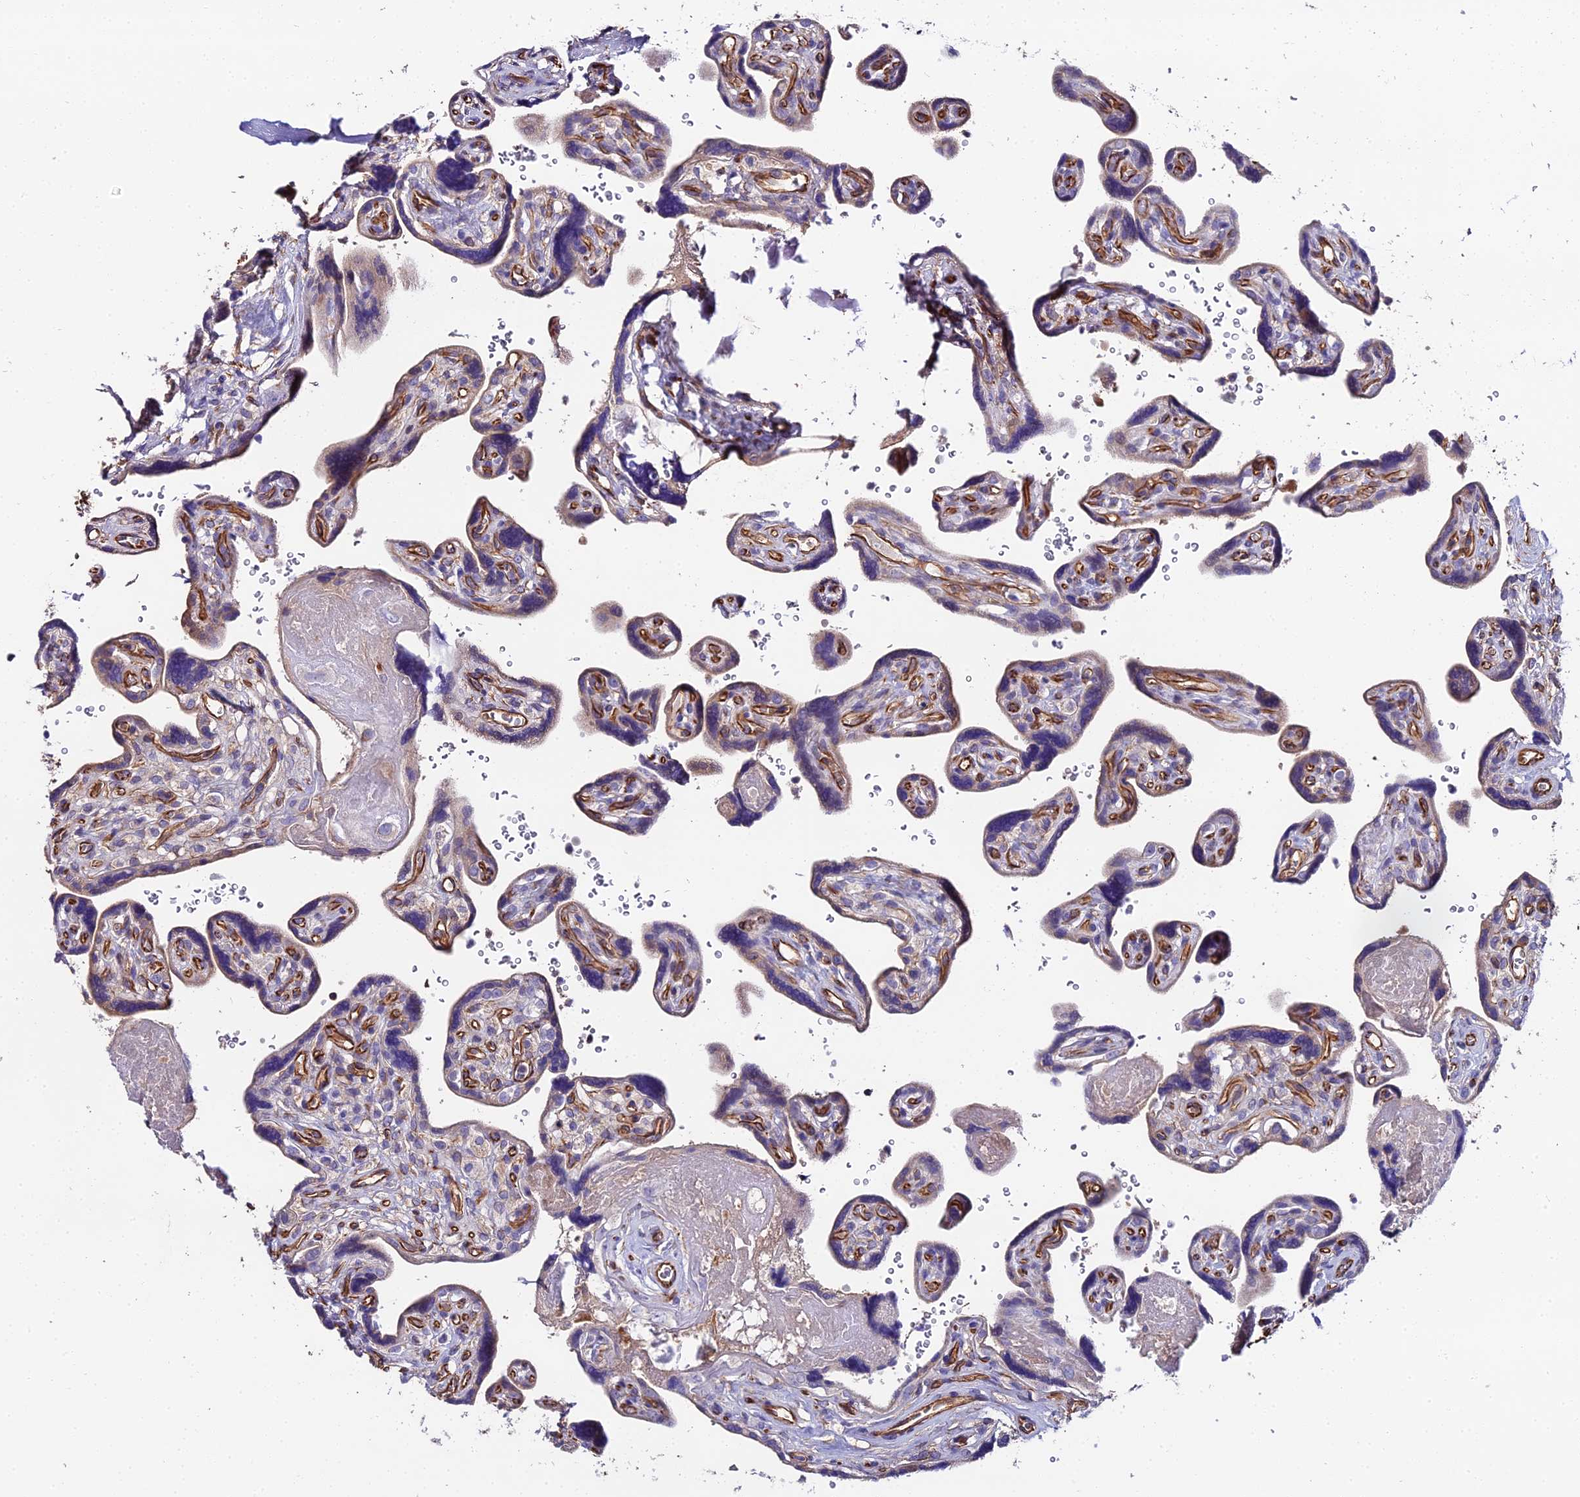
{"staining": {"intensity": "negative", "quantity": "none", "location": "none"}, "tissue": "placenta", "cell_type": "Decidual cells", "image_type": "normal", "snomed": [{"axis": "morphology", "description": "Normal tissue, NOS"}, {"axis": "topography", "description": "Placenta"}], "caption": "Benign placenta was stained to show a protein in brown. There is no significant positivity in decidual cells. (Stains: DAB IHC with hematoxylin counter stain, Microscopy: brightfield microscopy at high magnification).", "gene": "BEX4", "patient": {"sex": "female", "age": 39}}